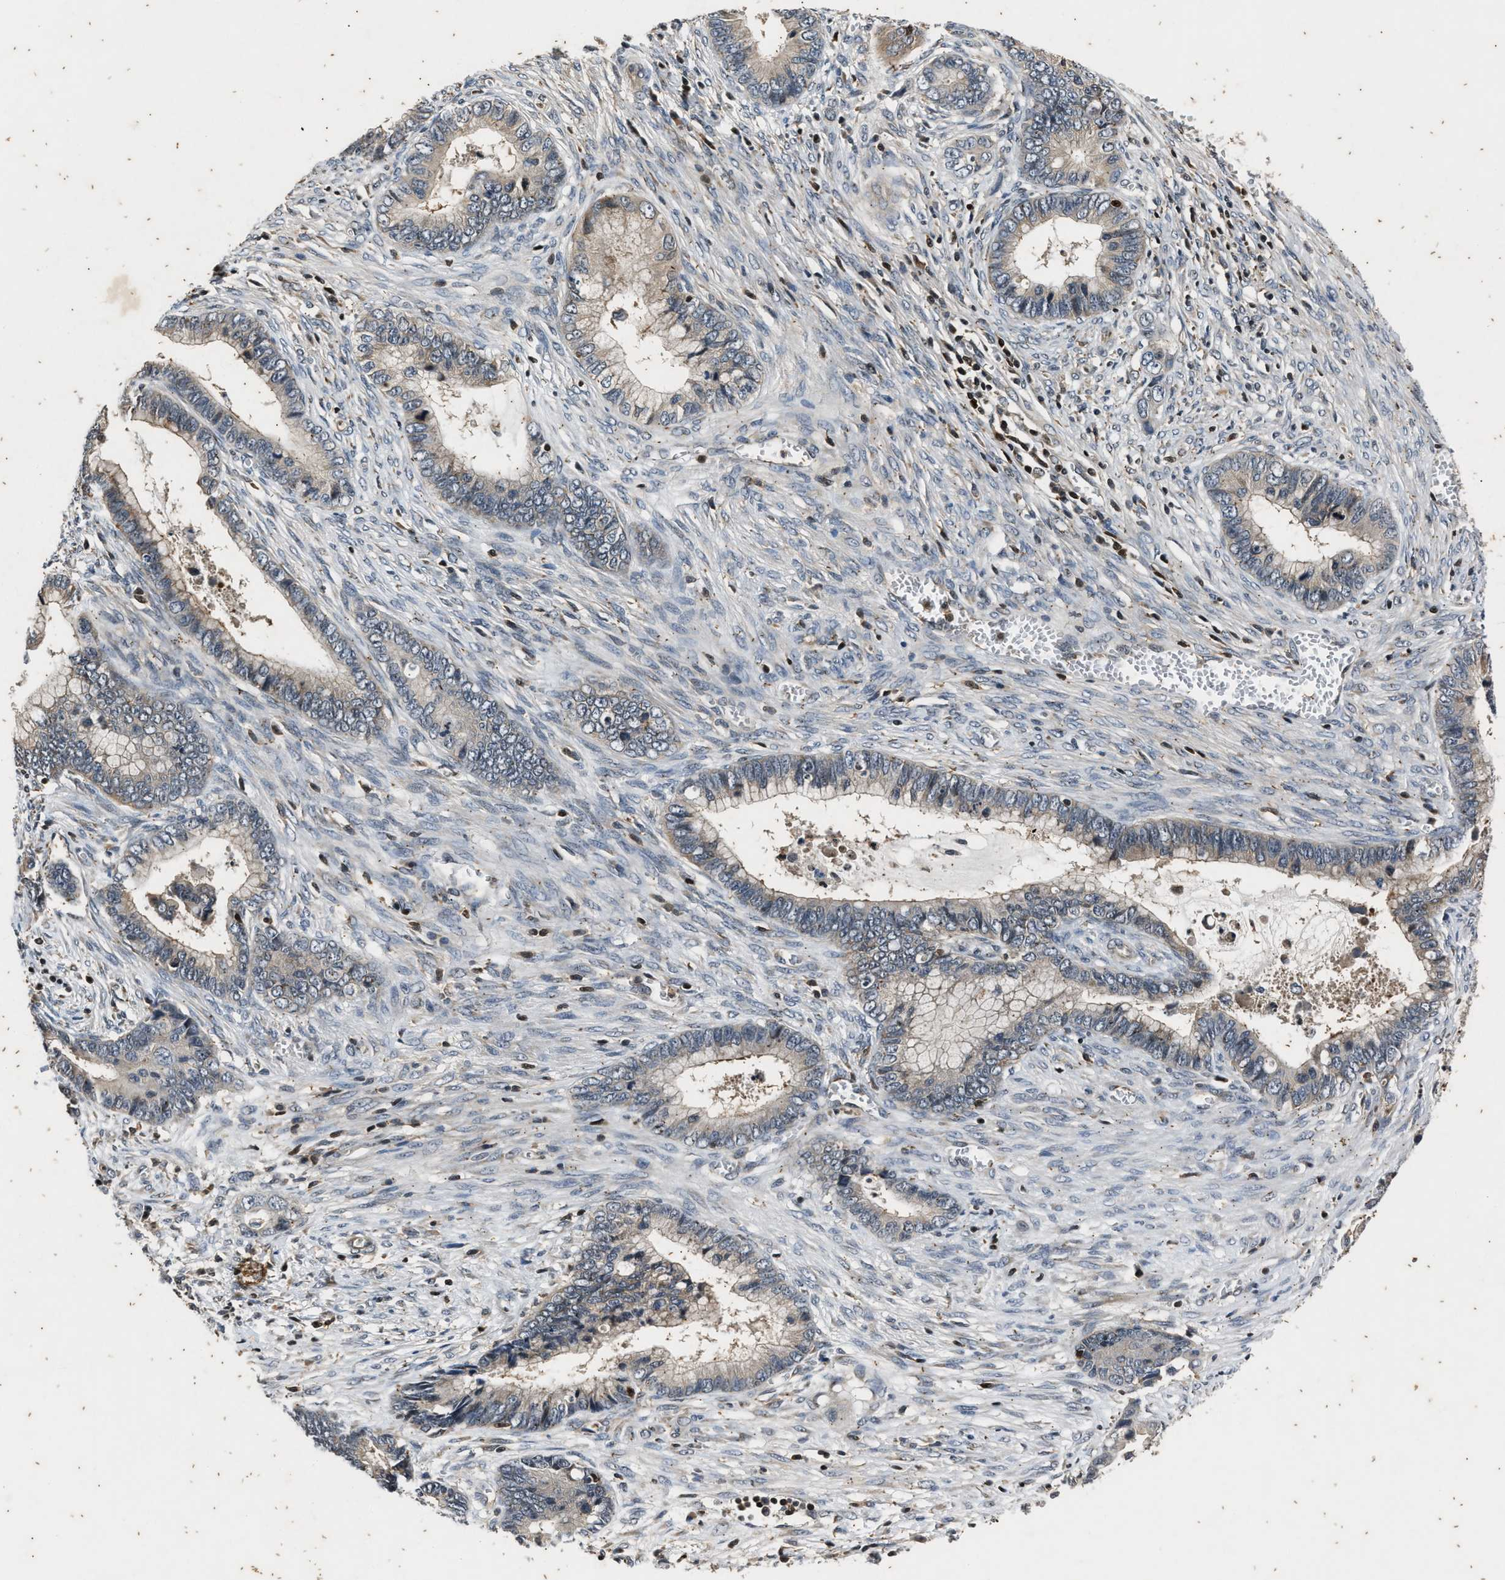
{"staining": {"intensity": "weak", "quantity": "<25%", "location": "cytoplasmic/membranous"}, "tissue": "cervical cancer", "cell_type": "Tumor cells", "image_type": "cancer", "snomed": [{"axis": "morphology", "description": "Adenocarcinoma, NOS"}, {"axis": "topography", "description": "Cervix"}], "caption": "Immunohistochemistry (IHC) micrograph of human cervical cancer (adenocarcinoma) stained for a protein (brown), which reveals no staining in tumor cells.", "gene": "PTPN7", "patient": {"sex": "female", "age": 44}}